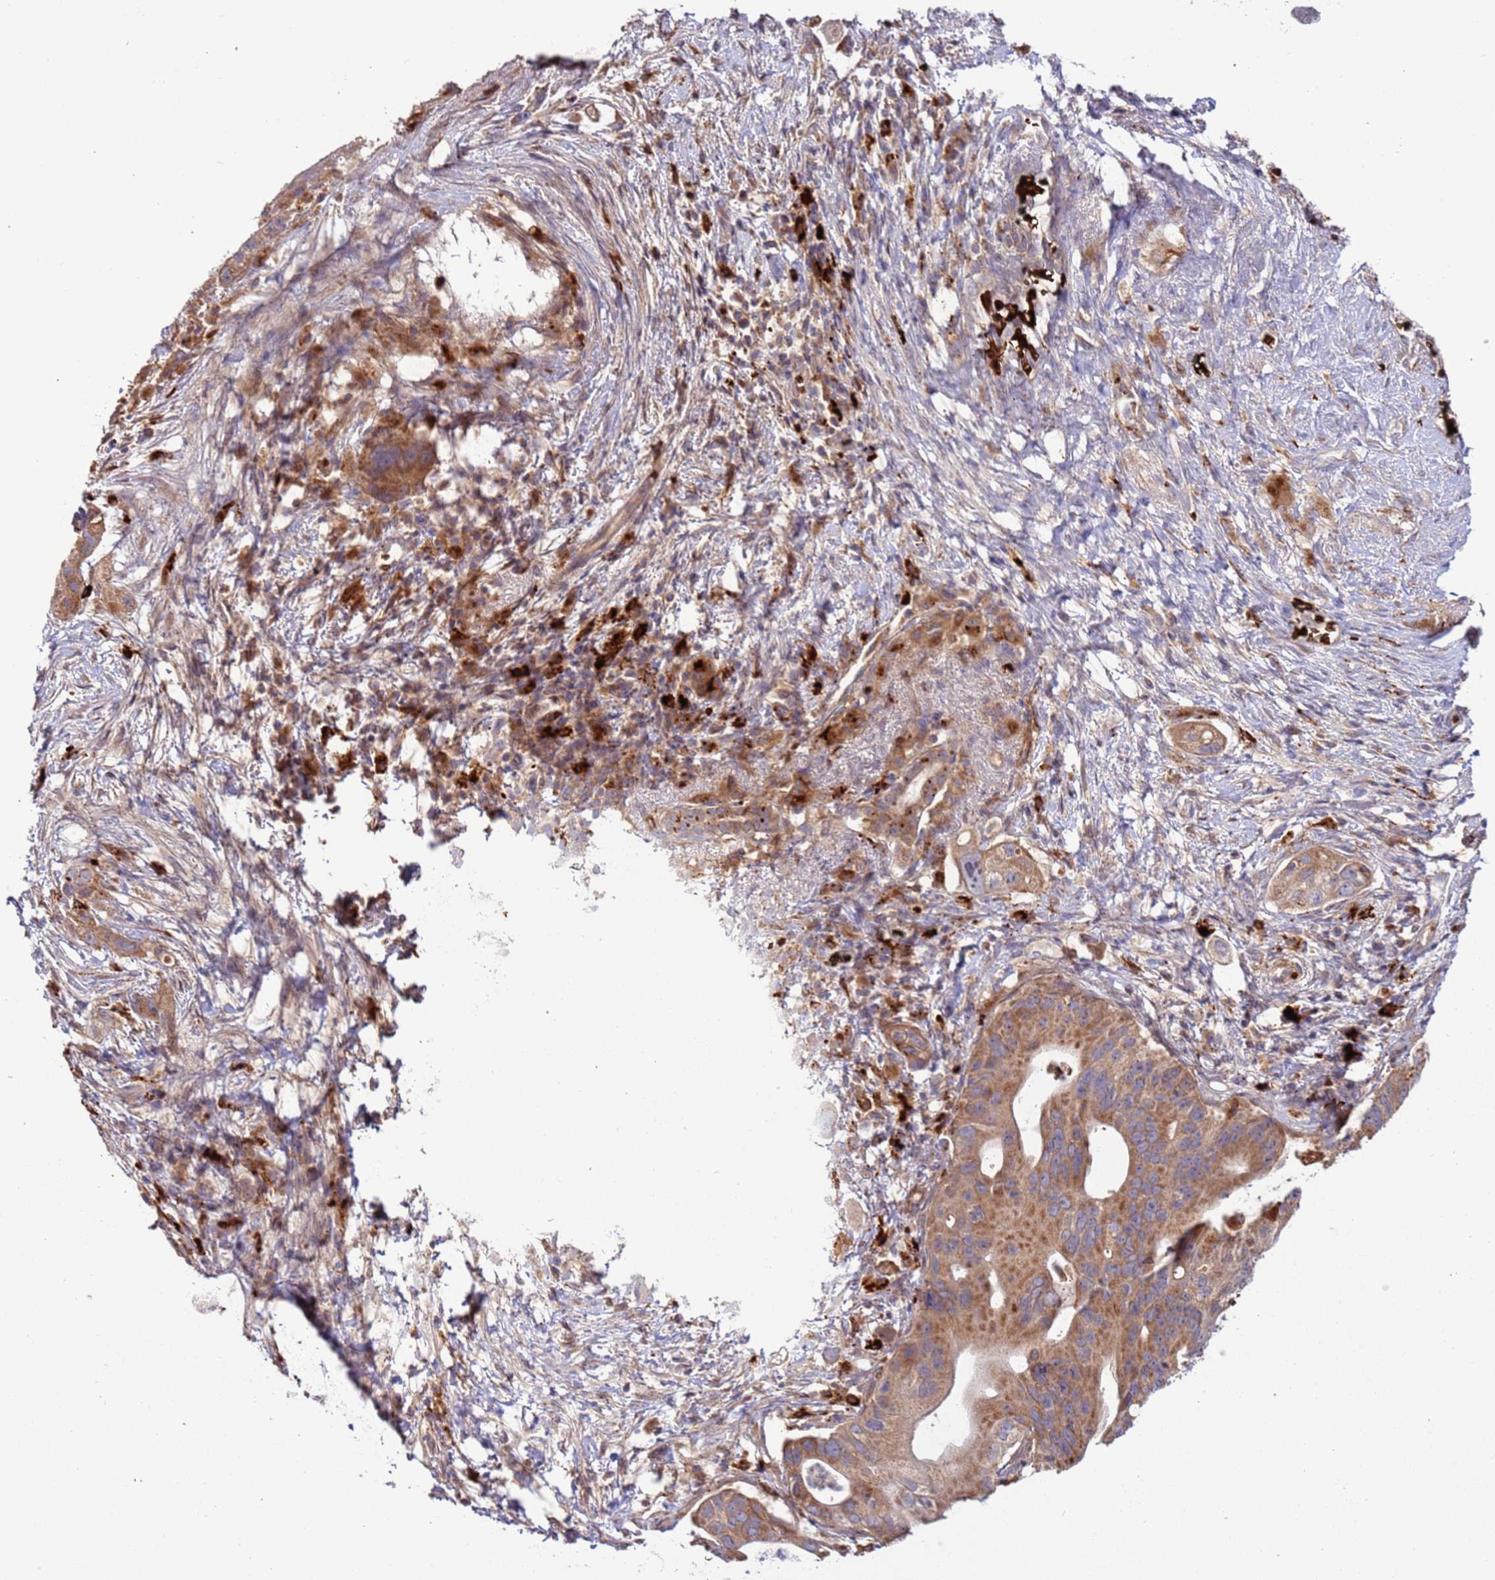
{"staining": {"intensity": "moderate", "quantity": ">75%", "location": "cytoplasmic/membranous"}, "tissue": "pancreatic cancer", "cell_type": "Tumor cells", "image_type": "cancer", "snomed": [{"axis": "morphology", "description": "Adenocarcinoma, NOS"}, {"axis": "topography", "description": "Pancreas"}], "caption": "Pancreatic cancer stained with a brown dye shows moderate cytoplasmic/membranous positive positivity in about >75% of tumor cells.", "gene": "VPS36", "patient": {"sex": "female", "age": 72}}